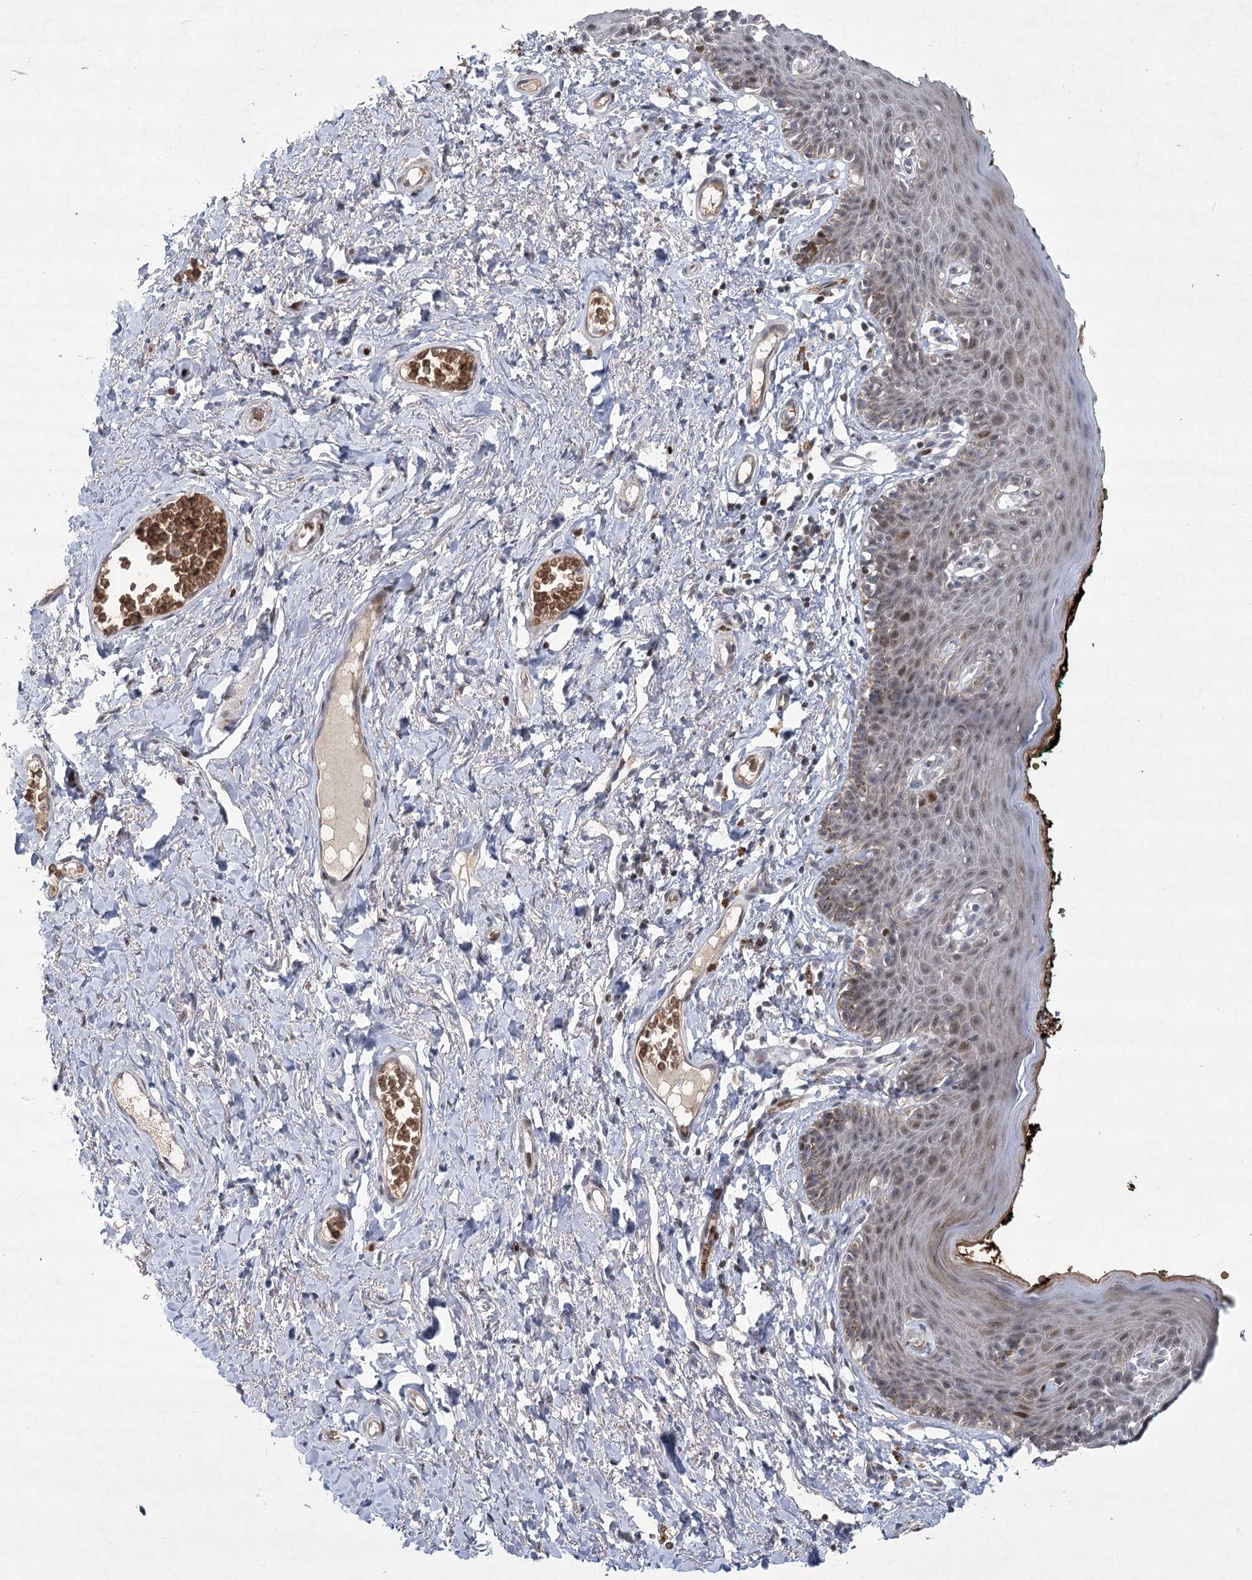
{"staining": {"intensity": "weak", "quantity": ">75%", "location": "nuclear"}, "tissue": "skin", "cell_type": "Epidermal cells", "image_type": "normal", "snomed": [{"axis": "morphology", "description": "Normal tissue, NOS"}, {"axis": "topography", "description": "Vulva"}], "caption": "Immunohistochemistry (IHC) of unremarkable human skin displays low levels of weak nuclear expression in about >75% of epidermal cells.", "gene": "NSMCE4A", "patient": {"sex": "female", "age": 66}}